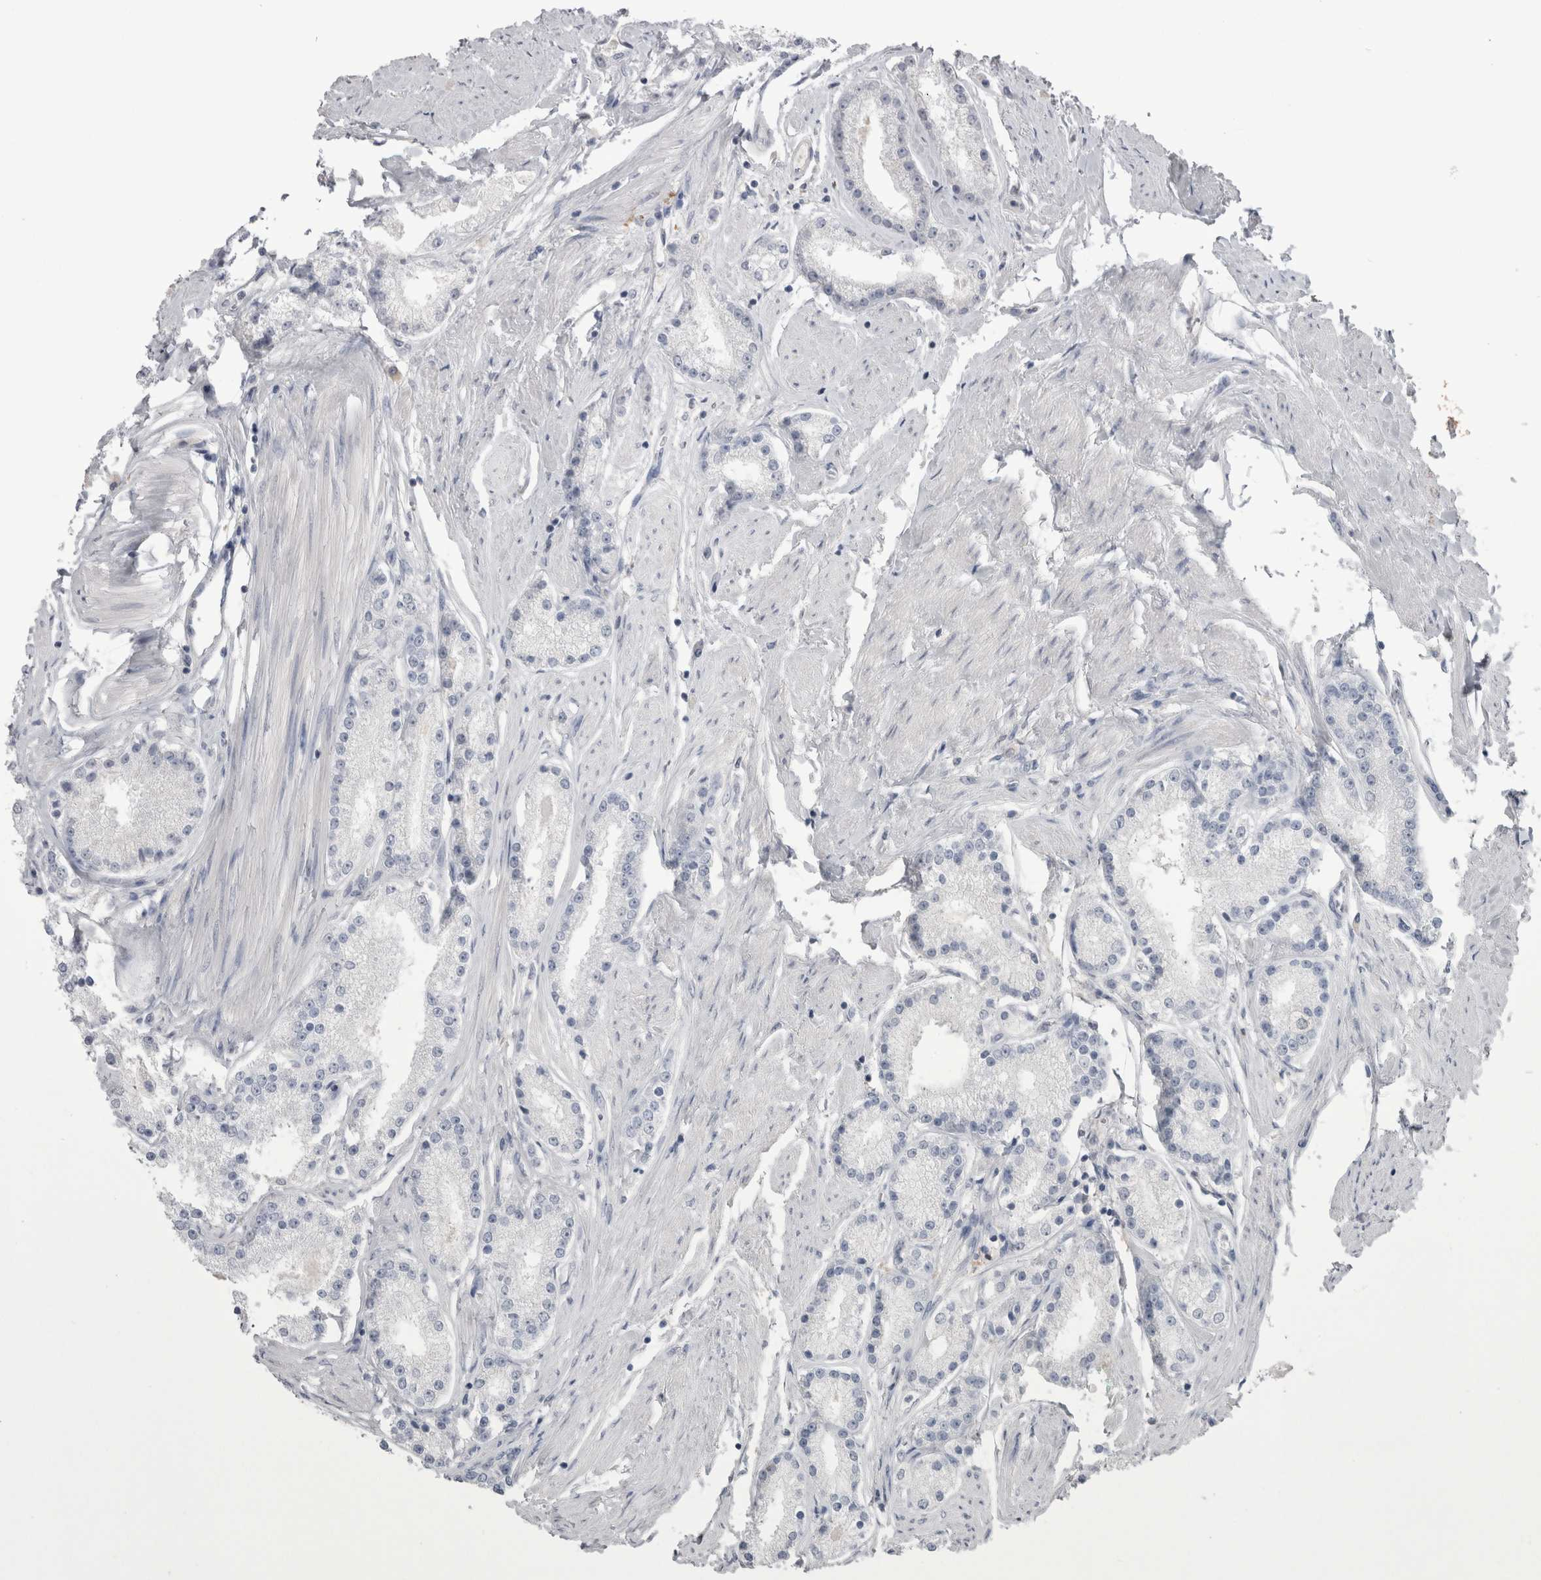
{"staining": {"intensity": "negative", "quantity": "none", "location": "none"}, "tissue": "prostate cancer", "cell_type": "Tumor cells", "image_type": "cancer", "snomed": [{"axis": "morphology", "description": "Adenocarcinoma, Low grade"}, {"axis": "topography", "description": "Prostate"}], "caption": "Tumor cells show no significant protein positivity in prostate cancer (adenocarcinoma (low-grade)).", "gene": "SUCNR1", "patient": {"sex": "male", "age": 63}}